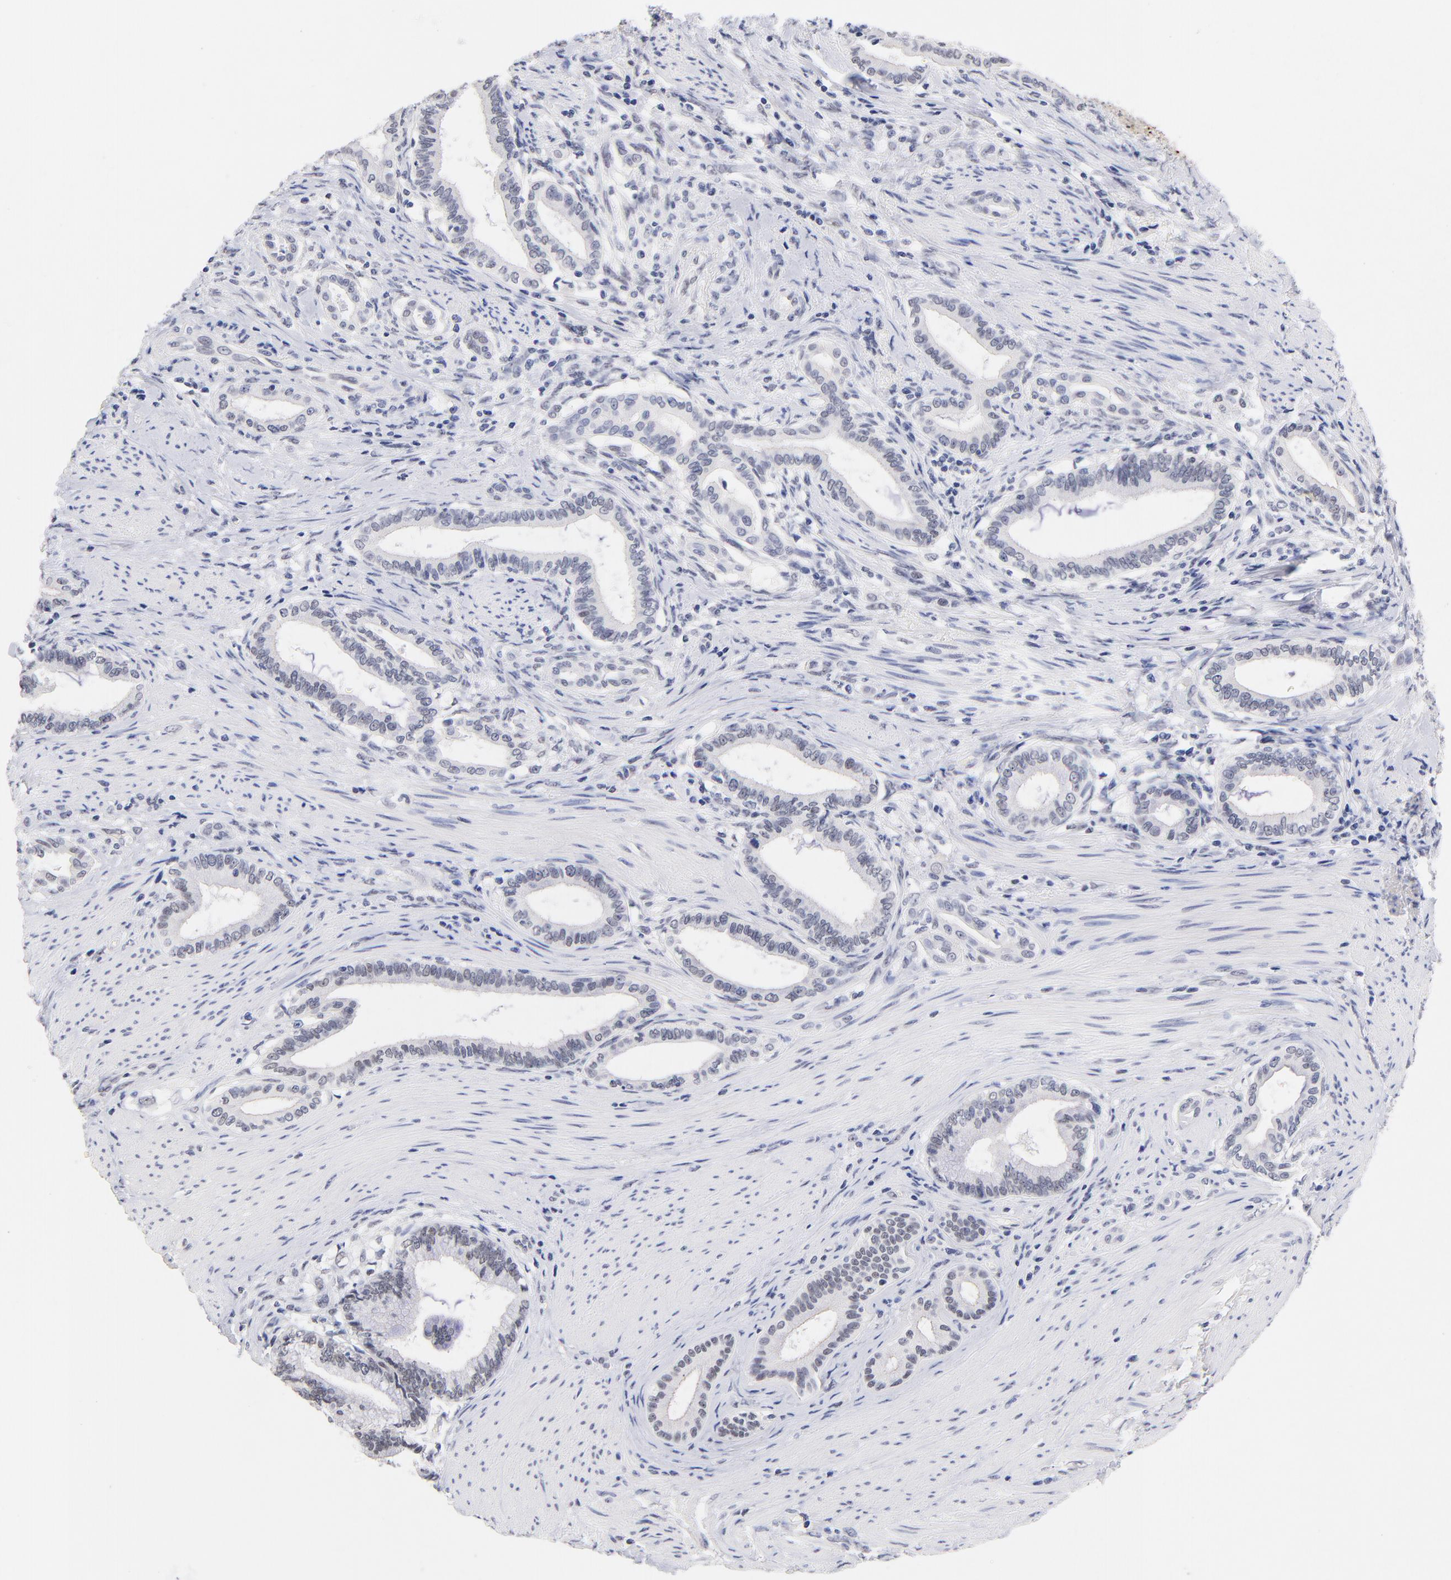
{"staining": {"intensity": "negative", "quantity": "none", "location": "none"}, "tissue": "pancreatic cancer", "cell_type": "Tumor cells", "image_type": "cancer", "snomed": [{"axis": "morphology", "description": "Adenocarcinoma, NOS"}, {"axis": "topography", "description": "Pancreas"}], "caption": "Tumor cells show no significant positivity in pancreatic adenocarcinoma.", "gene": "ZNF74", "patient": {"sex": "female", "age": 64}}